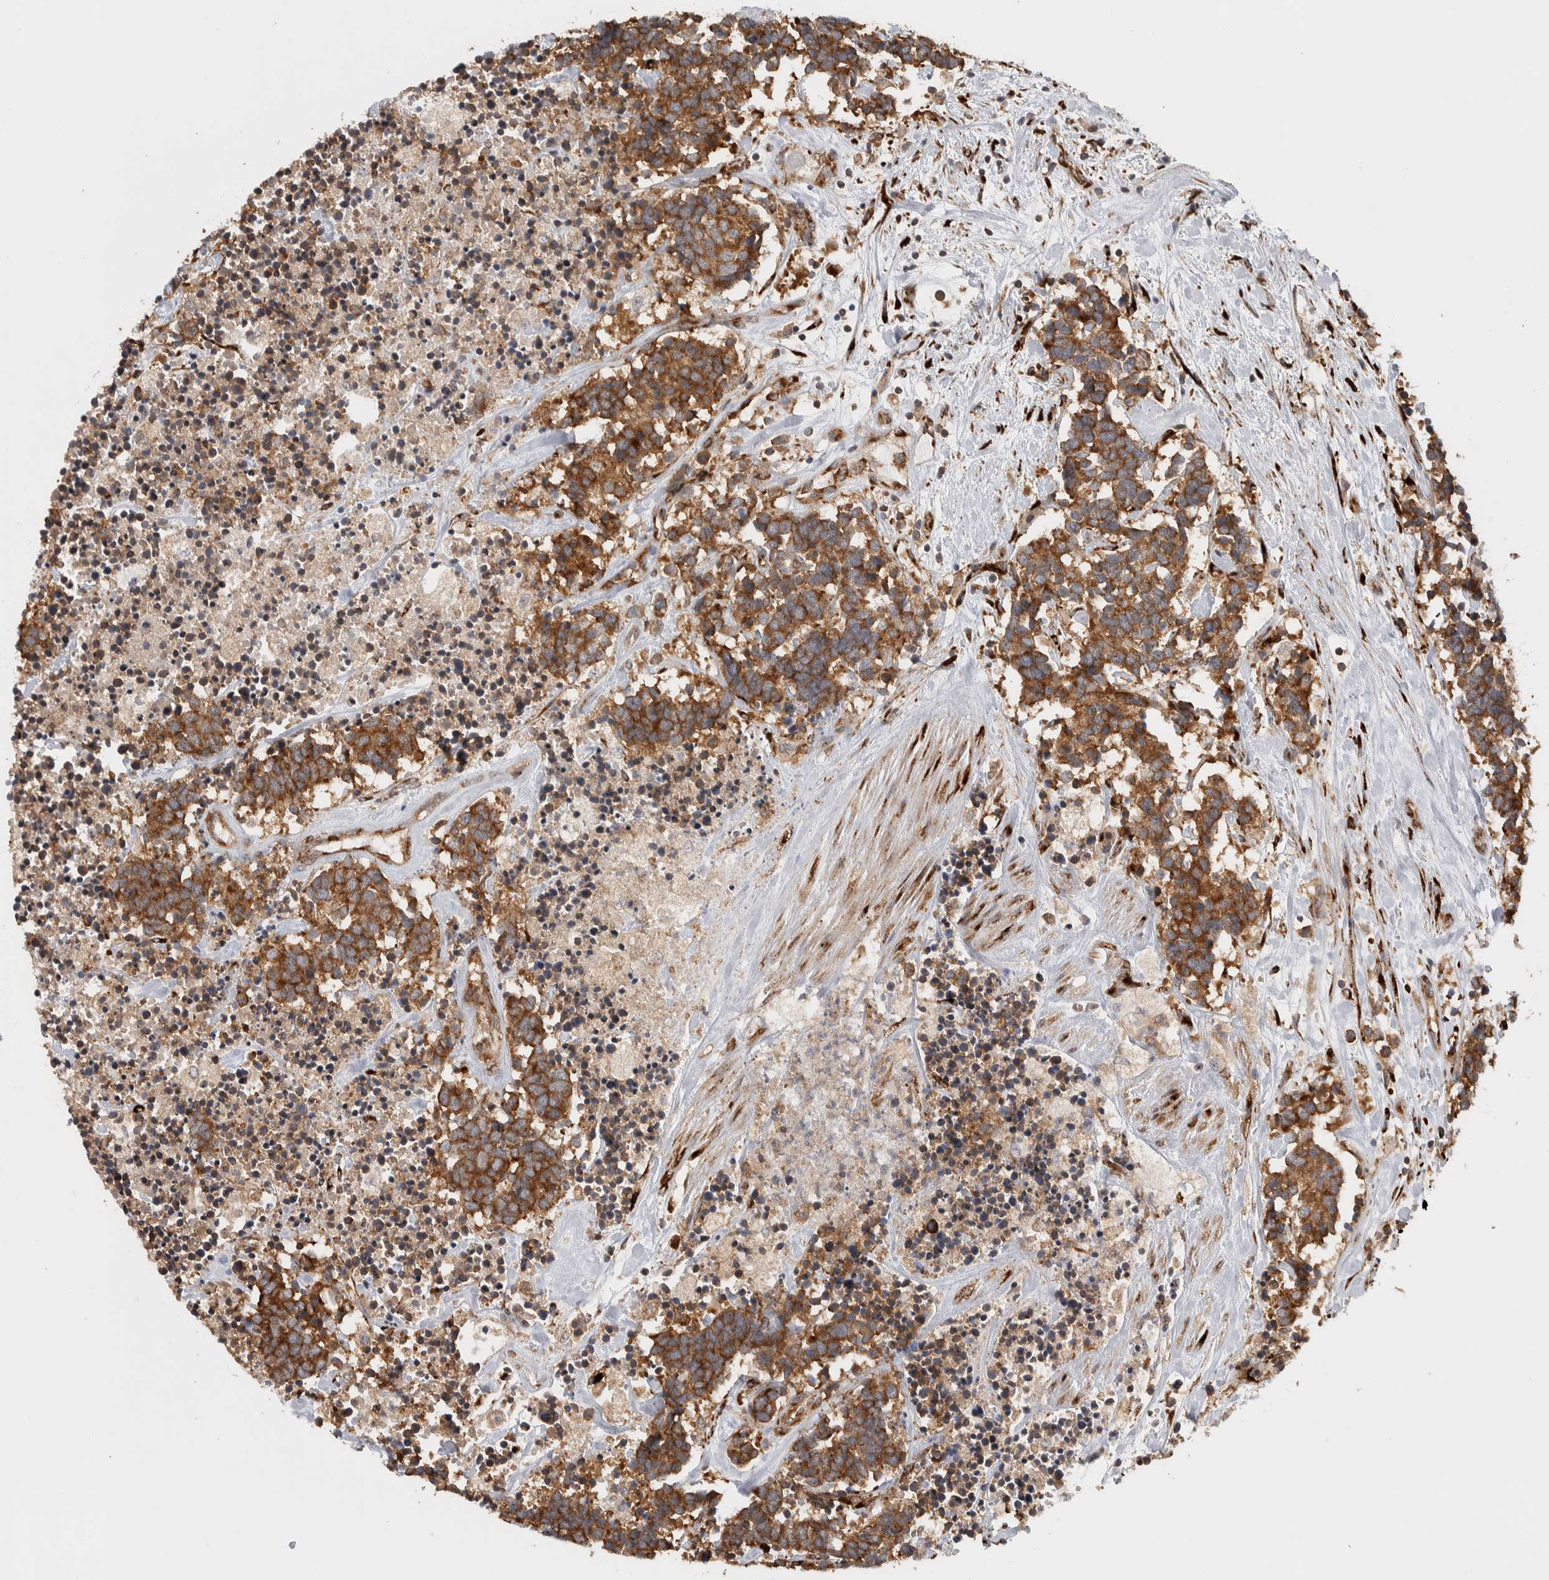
{"staining": {"intensity": "strong", "quantity": ">75%", "location": "cytoplasmic/membranous"}, "tissue": "carcinoid", "cell_type": "Tumor cells", "image_type": "cancer", "snomed": [{"axis": "morphology", "description": "Carcinoma, NOS"}, {"axis": "morphology", "description": "Carcinoid, malignant, NOS"}, {"axis": "topography", "description": "Urinary bladder"}], "caption": "A brown stain highlights strong cytoplasmic/membranous expression of a protein in human carcinoma tumor cells. (DAB (3,3'-diaminobenzidine) IHC, brown staining for protein, blue staining for nuclei).", "gene": "EIF3H", "patient": {"sex": "male", "age": 57}}